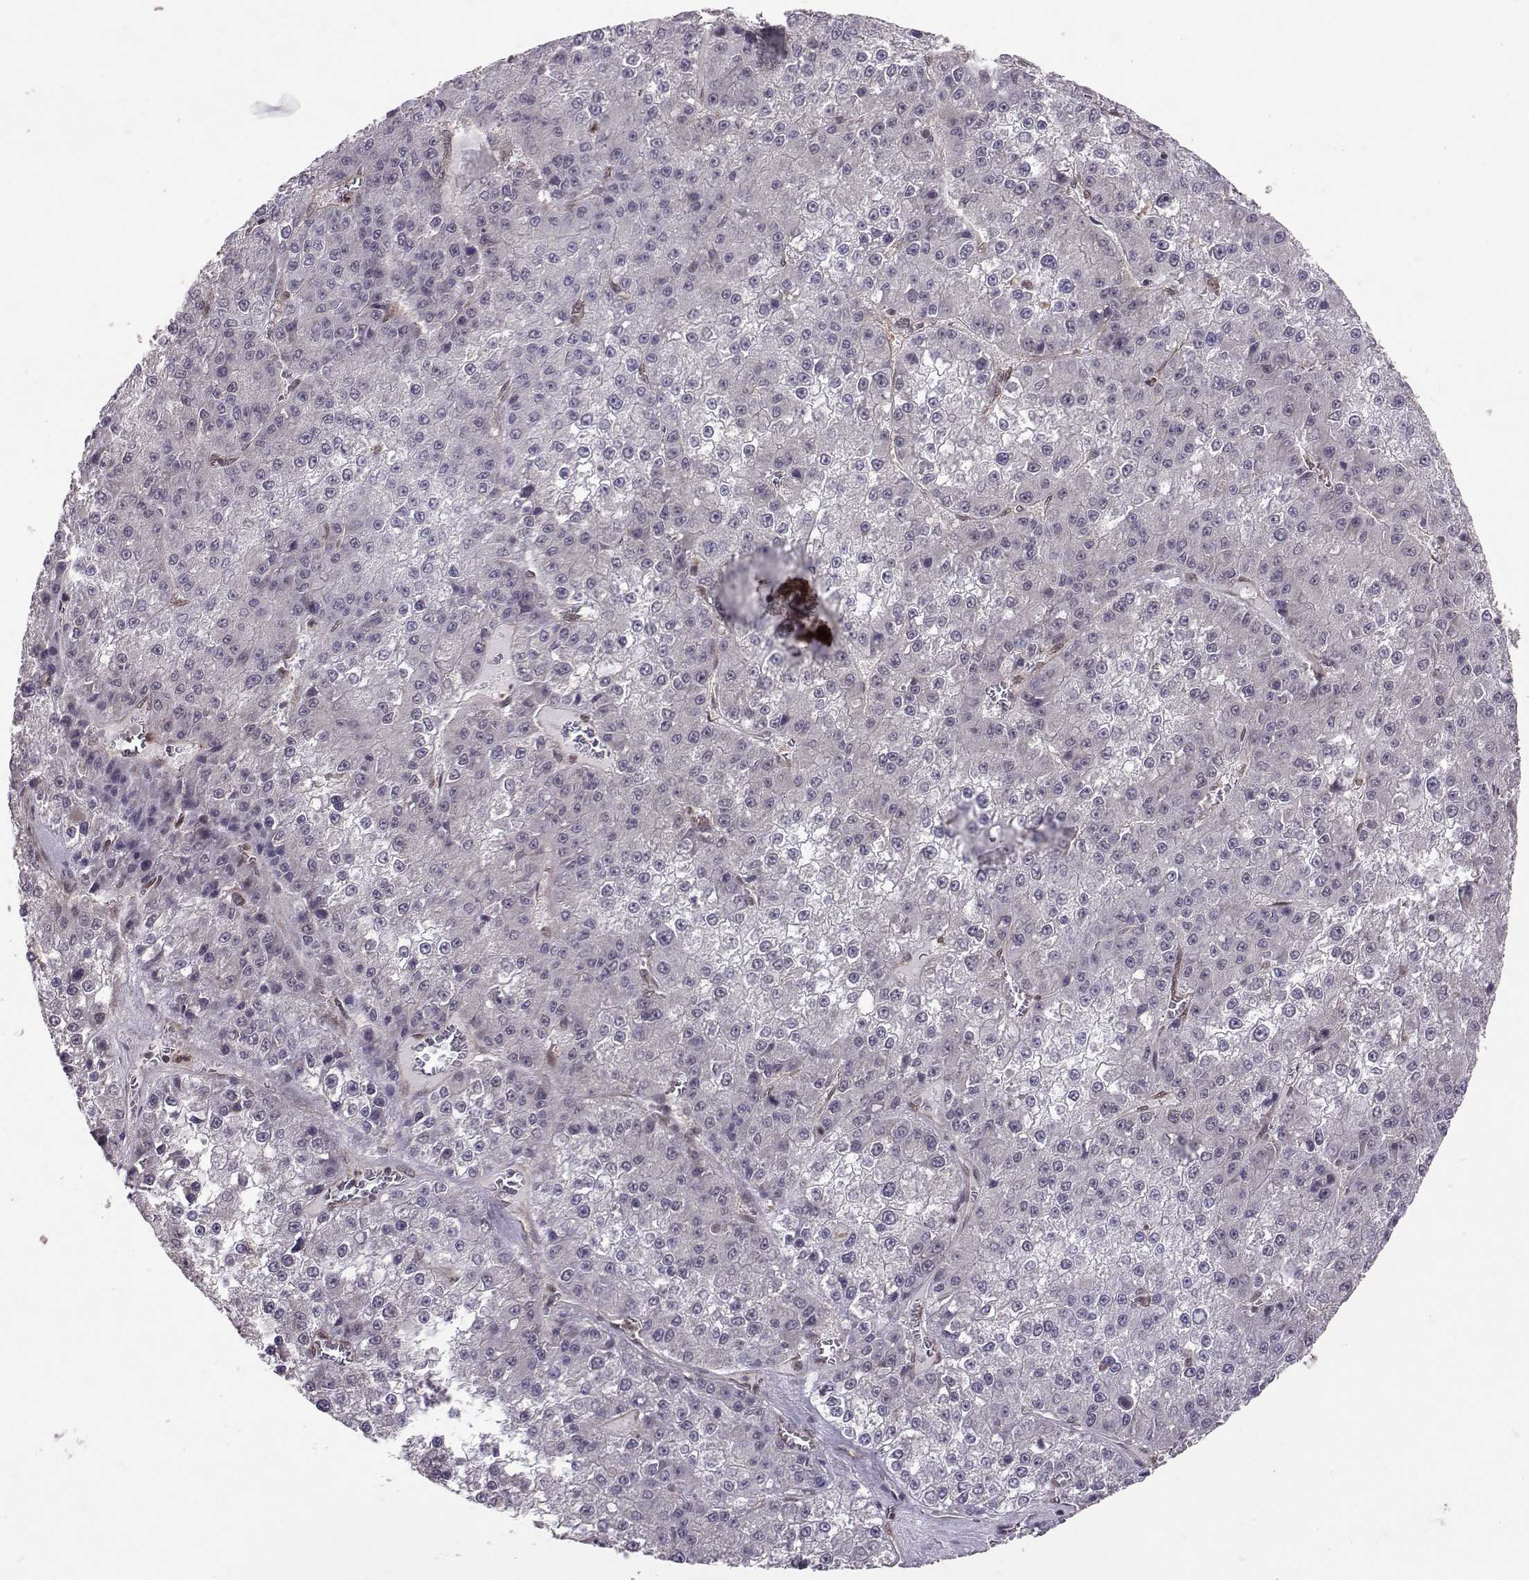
{"staining": {"intensity": "negative", "quantity": "none", "location": "none"}, "tissue": "liver cancer", "cell_type": "Tumor cells", "image_type": "cancer", "snomed": [{"axis": "morphology", "description": "Carcinoma, Hepatocellular, NOS"}, {"axis": "topography", "description": "Liver"}], "caption": "IHC image of neoplastic tissue: human hepatocellular carcinoma (liver) stained with DAB (3,3'-diaminobenzidine) displays no significant protein staining in tumor cells.", "gene": "PPP2R2A", "patient": {"sex": "female", "age": 73}}